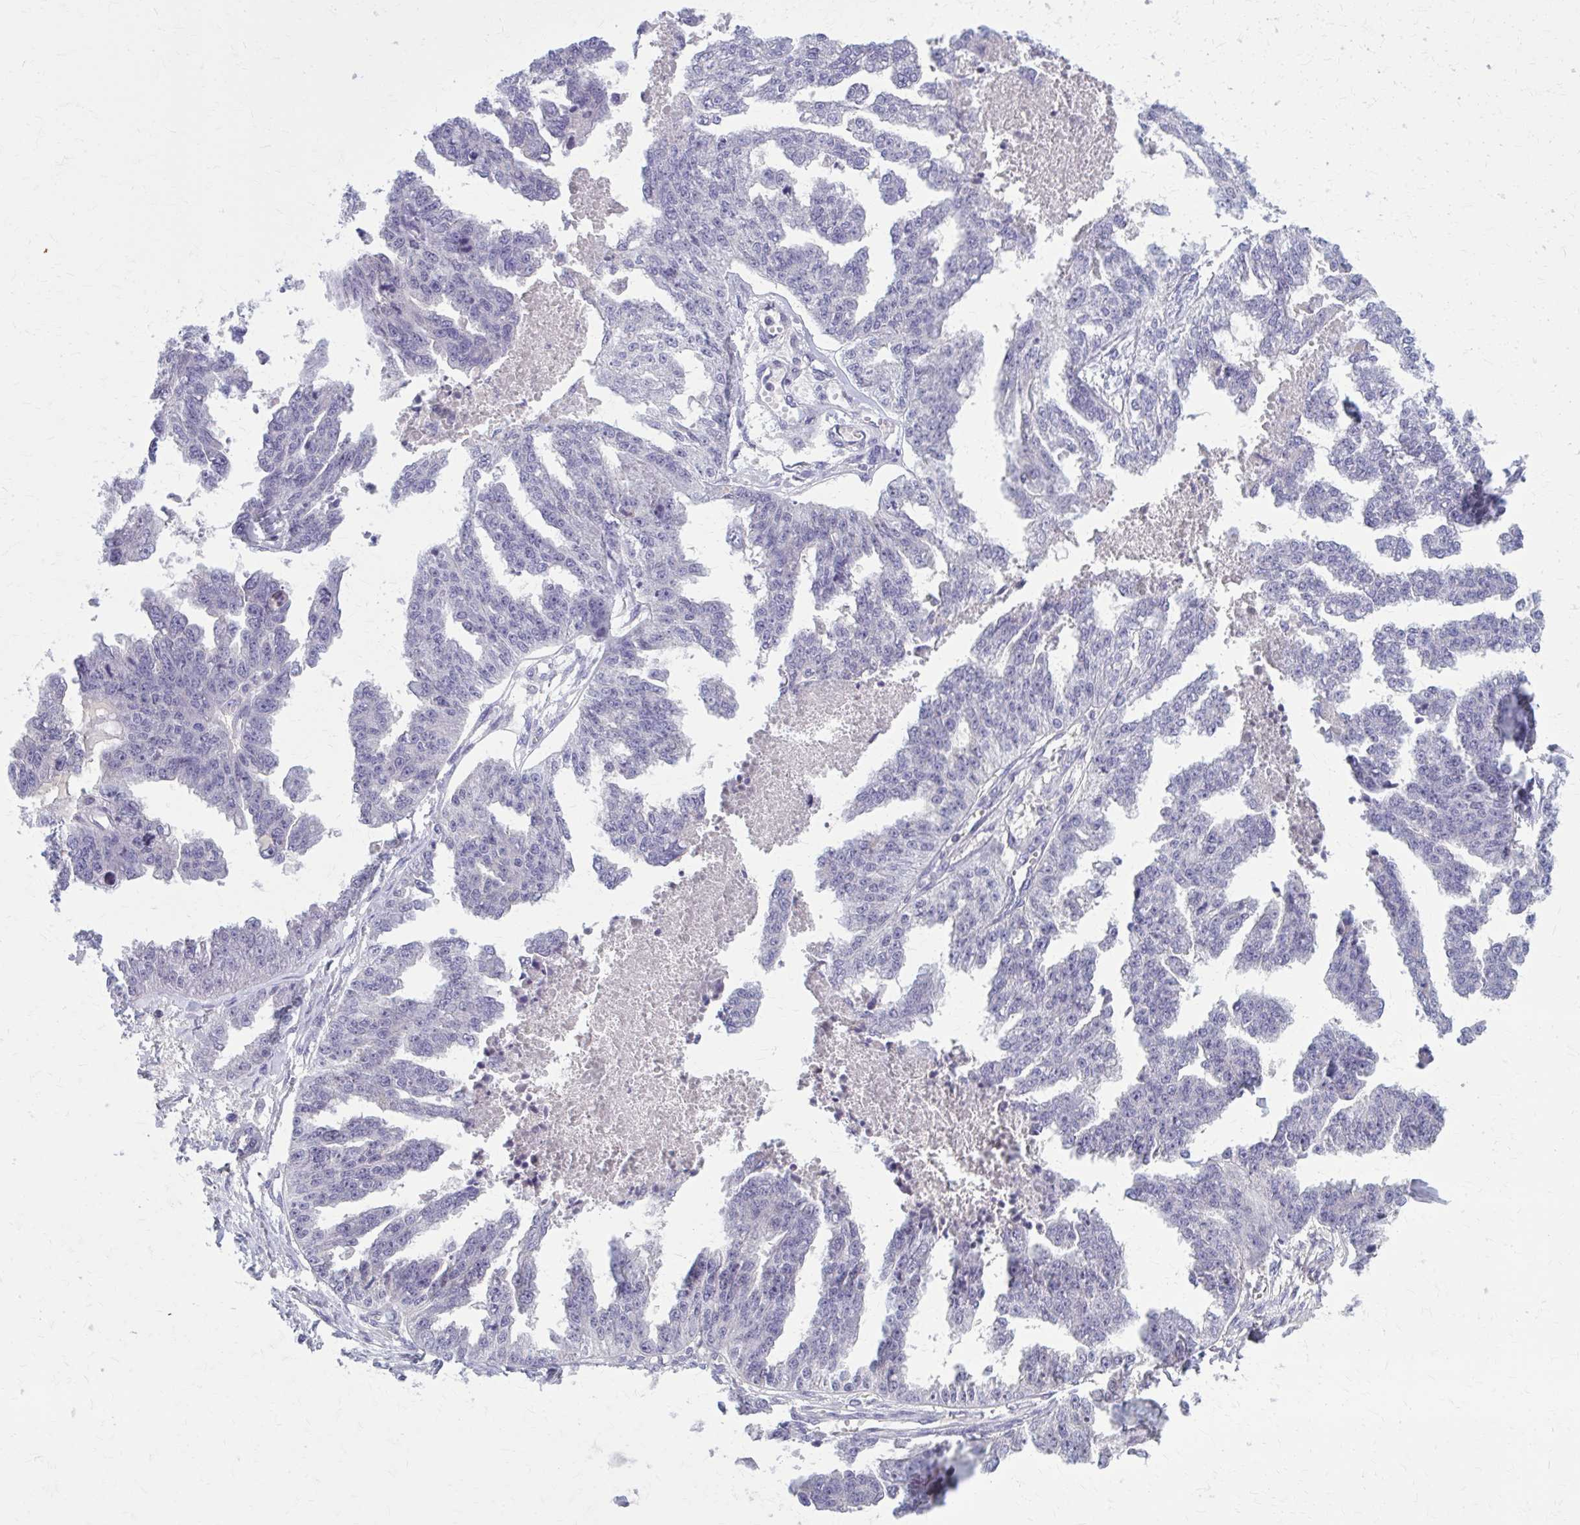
{"staining": {"intensity": "negative", "quantity": "none", "location": "none"}, "tissue": "ovarian cancer", "cell_type": "Tumor cells", "image_type": "cancer", "snomed": [{"axis": "morphology", "description": "Cystadenocarcinoma, serous, NOS"}, {"axis": "topography", "description": "Ovary"}], "caption": "Immunohistochemical staining of ovarian serous cystadenocarcinoma displays no significant expression in tumor cells.", "gene": "OR4A47", "patient": {"sex": "female", "age": 58}}